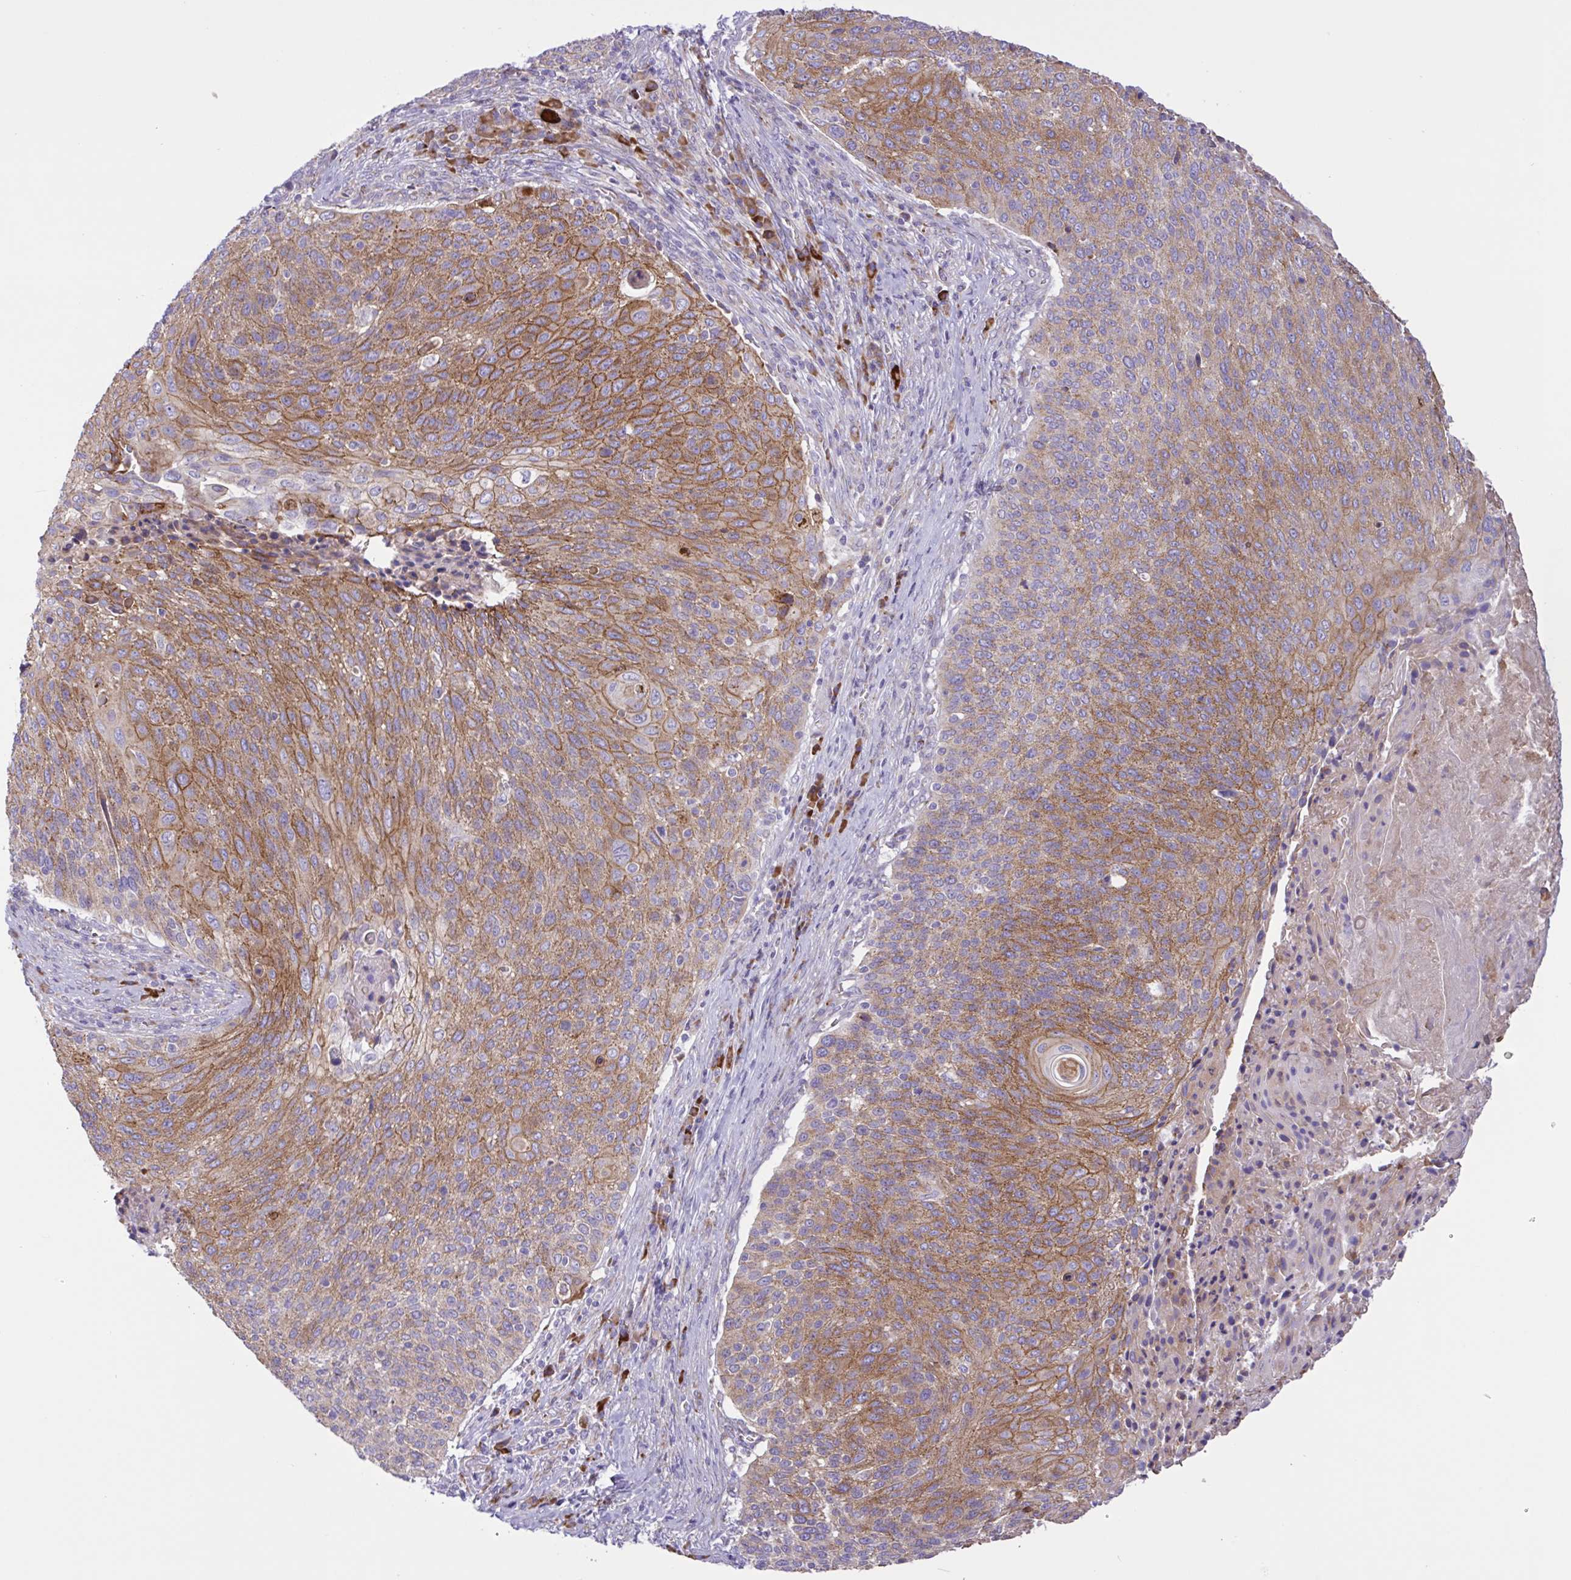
{"staining": {"intensity": "moderate", "quantity": ">75%", "location": "cytoplasmic/membranous"}, "tissue": "cervical cancer", "cell_type": "Tumor cells", "image_type": "cancer", "snomed": [{"axis": "morphology", "description": "Squamous cell carcinoma, NOS"}, {"axis": "topography", "description": "Cervix"}], "caption": "Tumor cells show moderate cytoplasmic/membranous staining in approximately >75% of cells in cervical cancer. Nuclei are stained in blue.", "gene": "DSC3", "patient": {"sex": "female", "age": 31}}